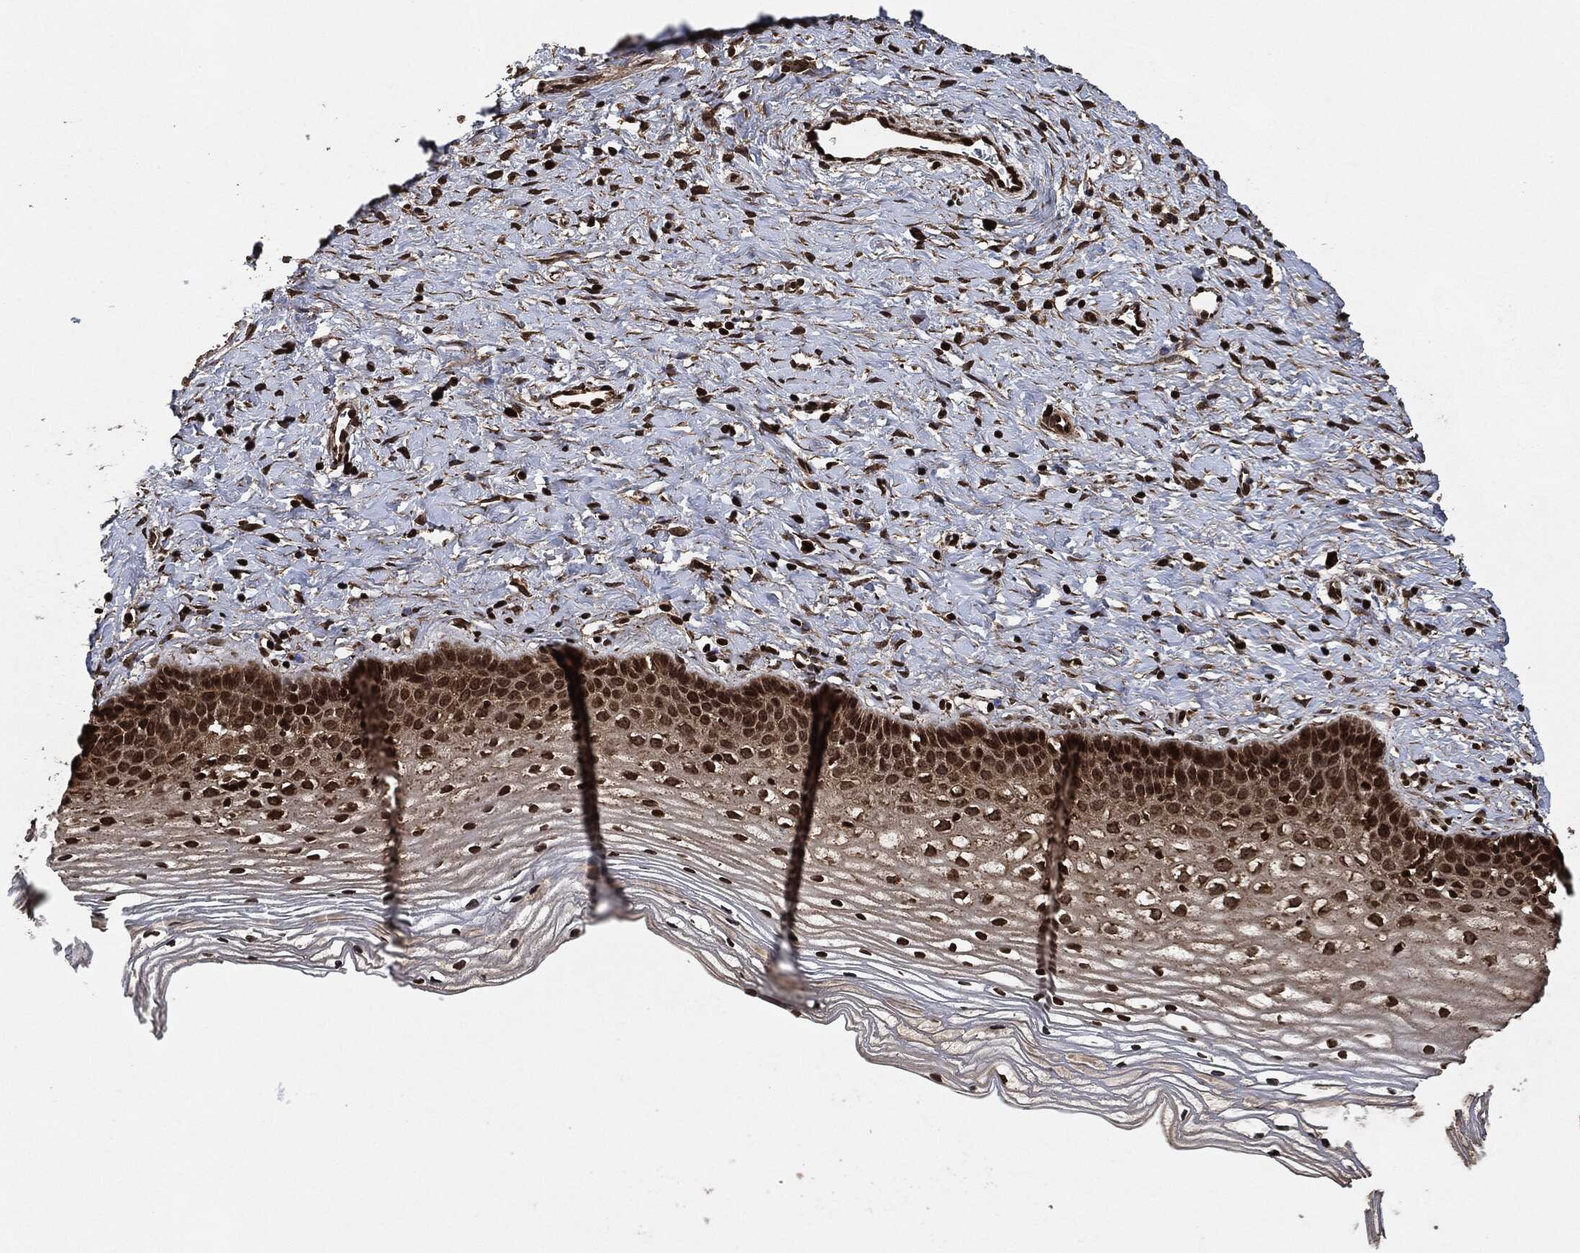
{"staining": {"intensity": "moderate", "quantity": ">75%", "location": "nuclear"}, "tissue": "cervix", "cell_type": "Squamous epithelial cells", "image_type": "normal", "snomed": [{"axis": "morphology", "description": "Normal tissue, NOS"}, {"axis": "topography", "description": "Cervix"}], "caption": "Immunohistochemistry image of unremarkable human cervix stained for a protein (brown), which reveals medium levels of moderate nuclear staining in approximately >75% of squamous epithelial cells.", "gene": "PDK1", "patient": {"sex": "female", "age": 39}}